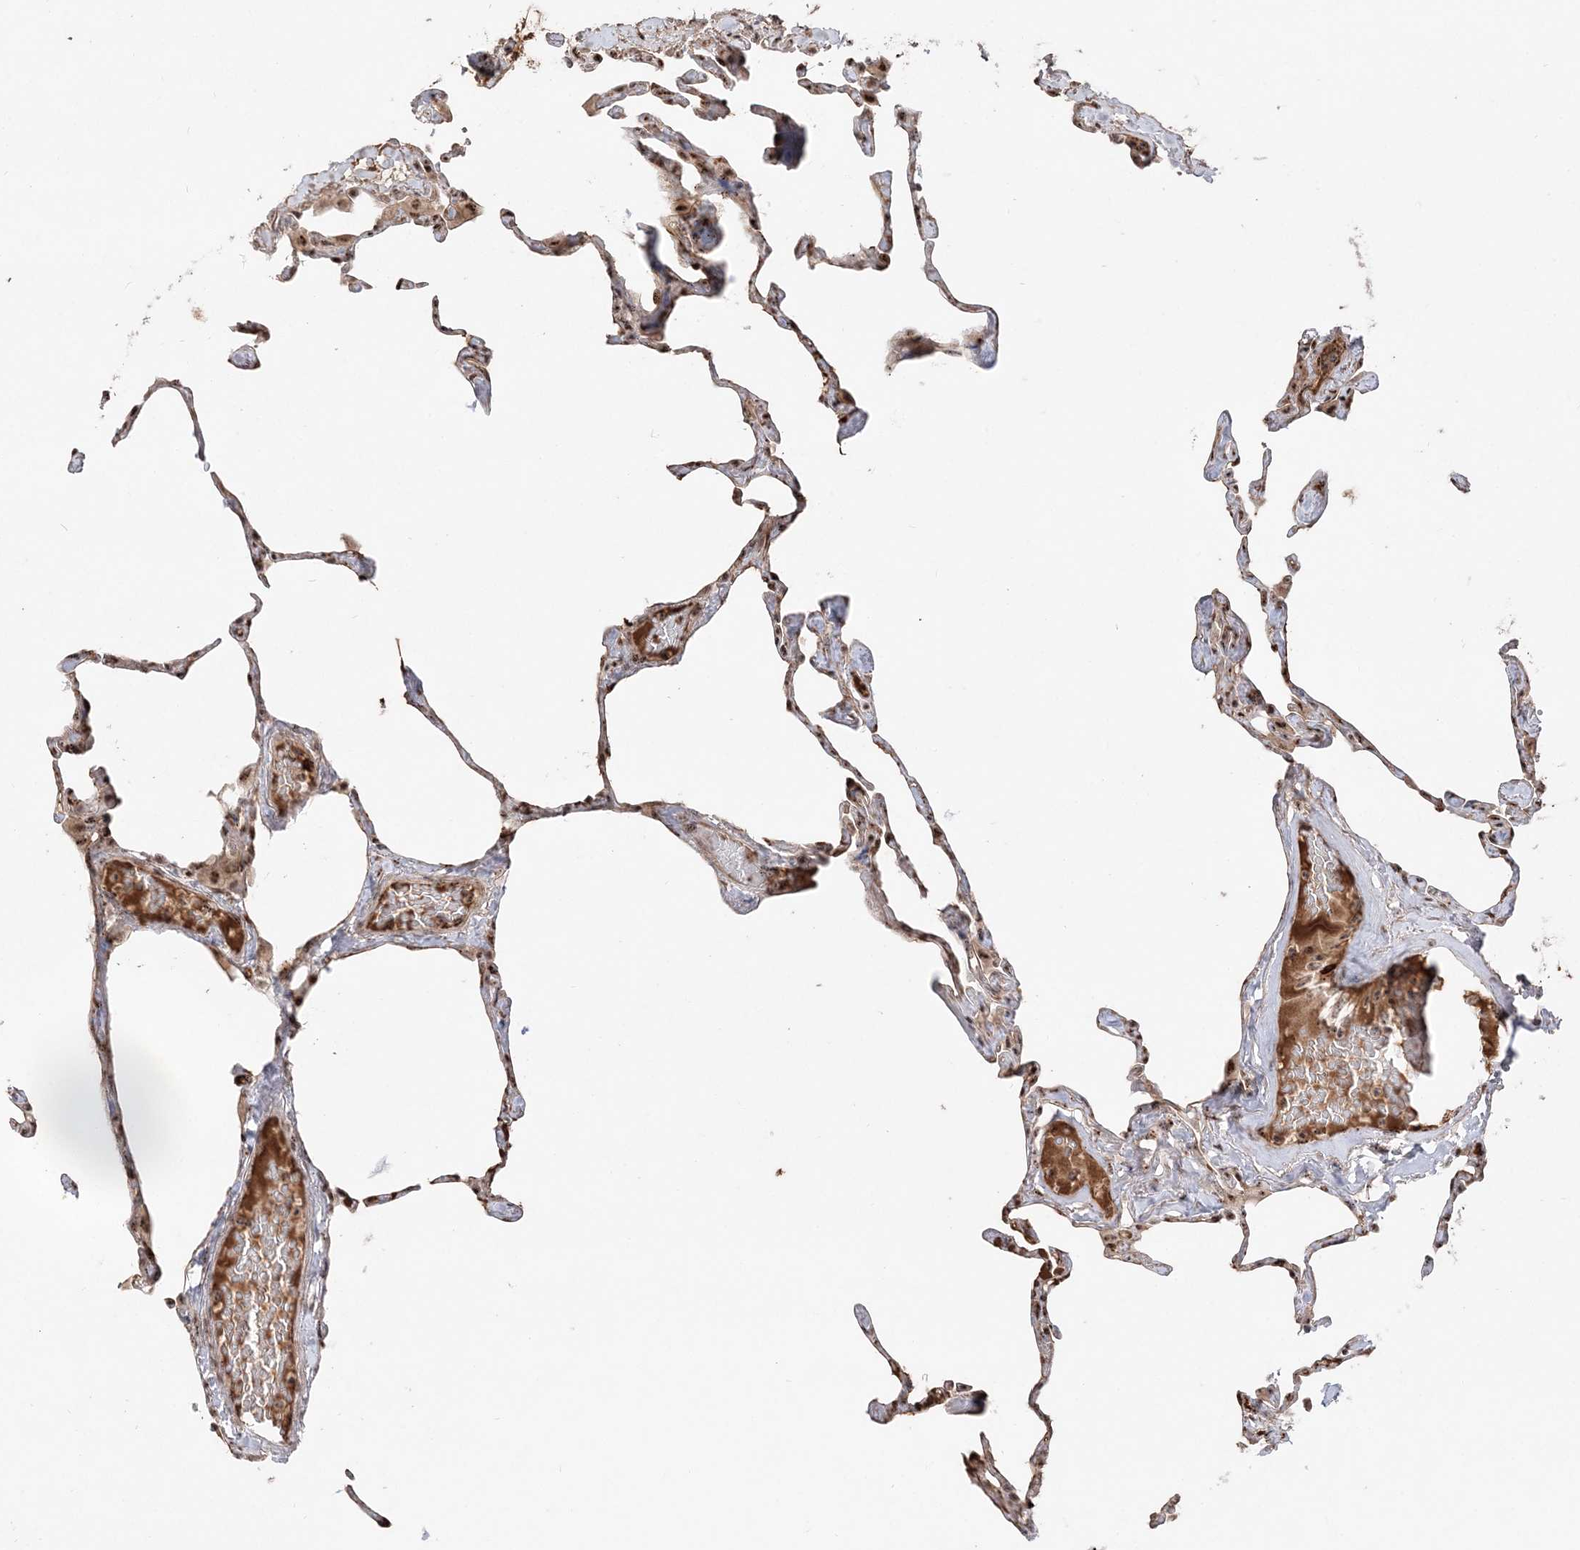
{"staining": {"intensity": "moderate", "quantity": "25%-75%", "location": "cytoplasmic/membranous,nuclear"}, "tissue": "lung", "cell_type": "Alveolar cells", "image_type": "normal", "snomed": [{"axis": "morphology", "description": "Normal tissue, NOS"}, {"axis": "topography", "description": "Lung"}], "caption": "Immunohistochemical staining of benign human lung shows moderate cytoplasmic/membranous,nuclear protein positivity in approximately 25%-75% of alveolar cells.", "gene": "RBM17", "patient": {"sex": "male", "age": 65}}